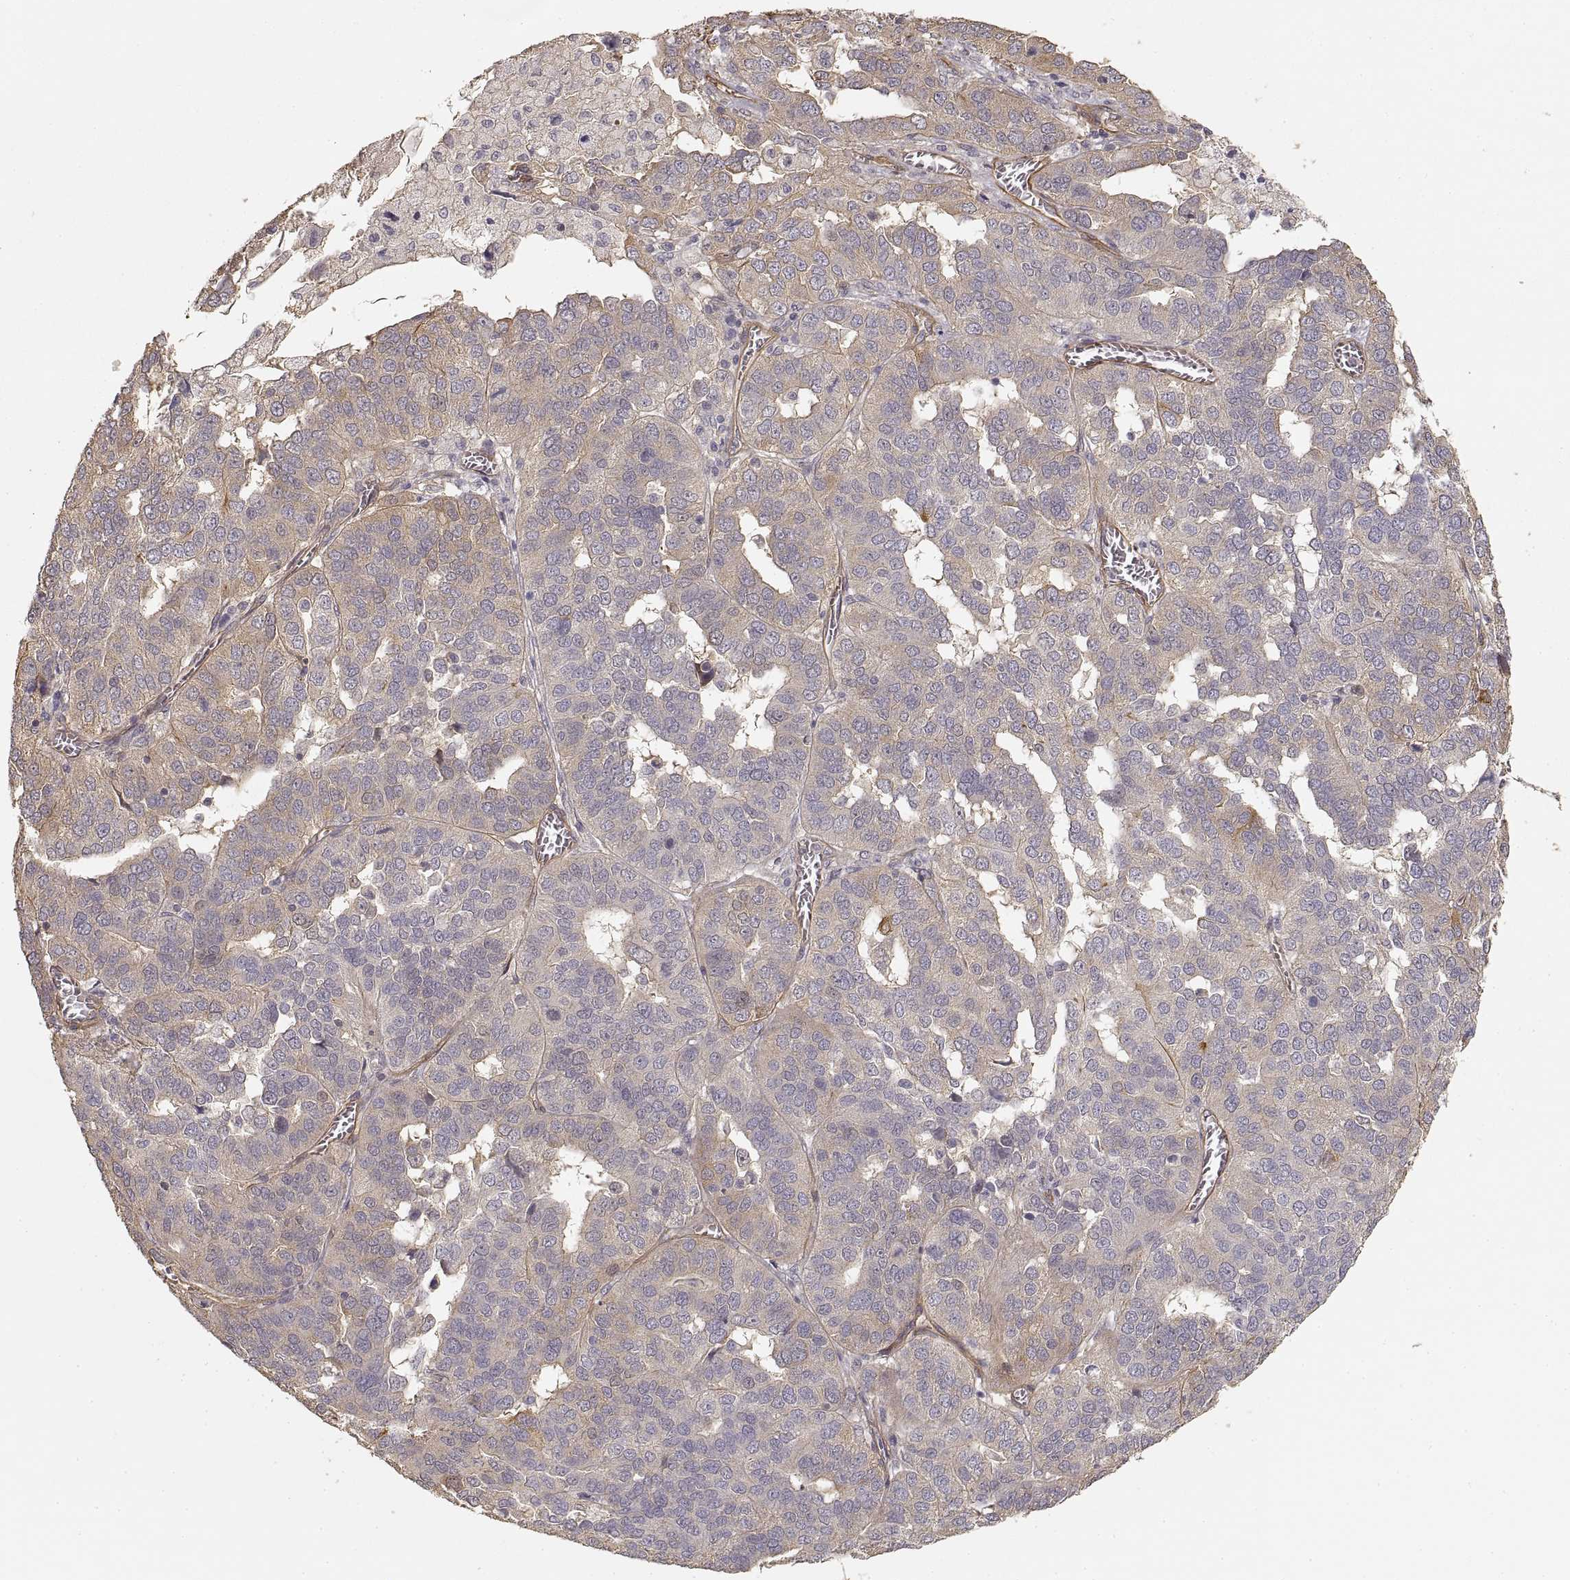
{"staining": {"intensity": "weak", "quantity": "25%-75%", "location": "cytoplasmic/membranous"}, "tissue": "ovarian cancer", "cell_type": "Tumor cells", "image_type": "cancer", "snomed": [{"axis": "morphology", "description": "Carcinoma, endometroid"}, {"axis": "topography", "description": "Soft tissue"}, {"axis": "topography", "description": "Ovary"}], "caption": "Endometroid carcinoma (ovarian) stained for a protein (brown) shows weak cytoplasmic/membranous positive staining in about 25%-75% of tumor cells.", "gene": "LAMA4", "patient": {"sex": "female", "age": 52}}